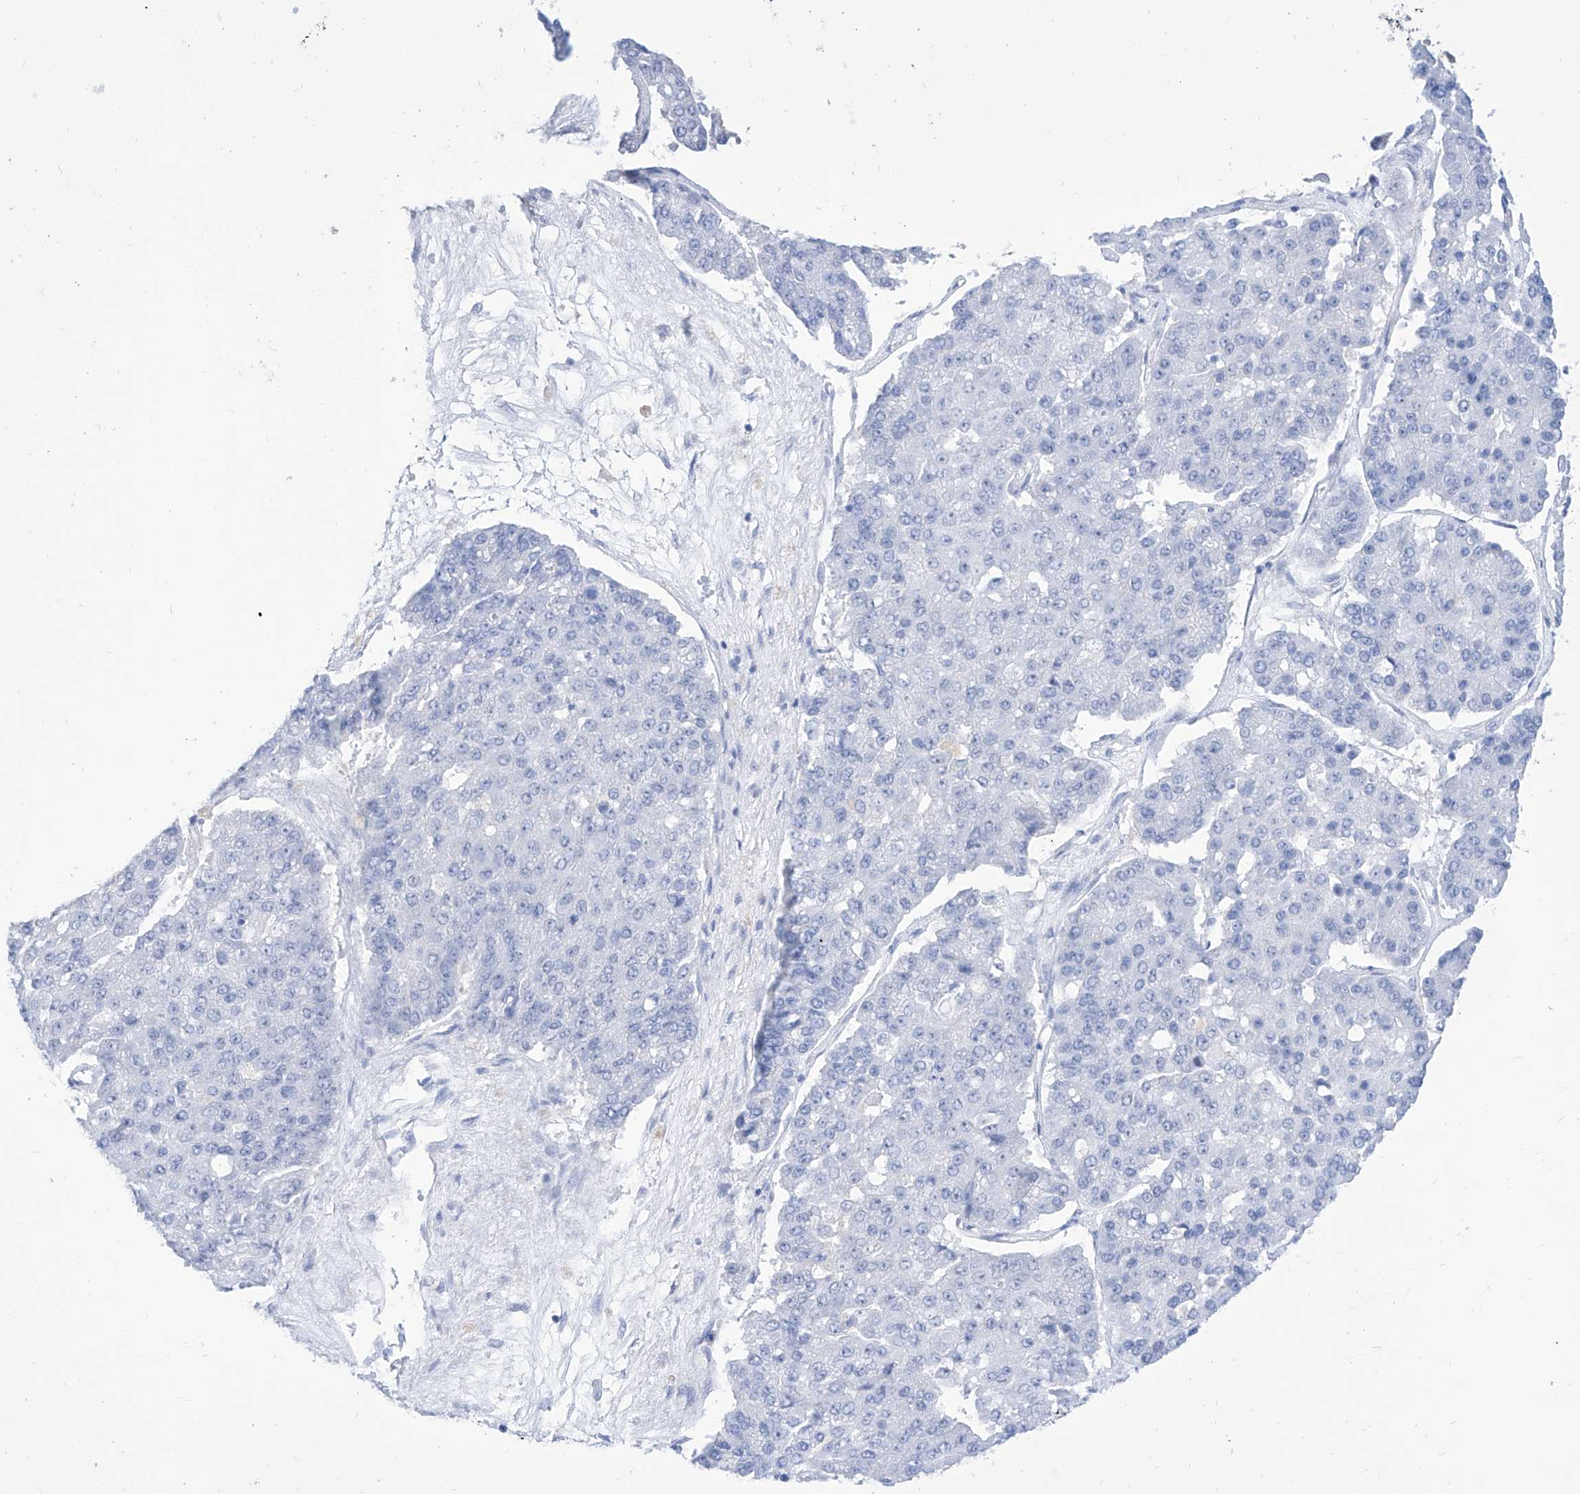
{"staining": {"intensity": "negative", "quantity": "none", "location": "none"}, "tissue": "pancreatic cancer", "cell_type": "Tumor cells", "image_type": "cancer", "snomed": [{"axis": "morphology", "description": "Adenocarcinoma, NOS"}, {"axis": "topography", "description": "Pancreas"}], "caption": "Immunohistochemistry (IHC) image of adenocarcinoma (pancreatic) stained for a protein (brown), which reveals no expression in tumor cells.", "gene": "PDXK", "patient": {"sex": "male", "age": 50}}